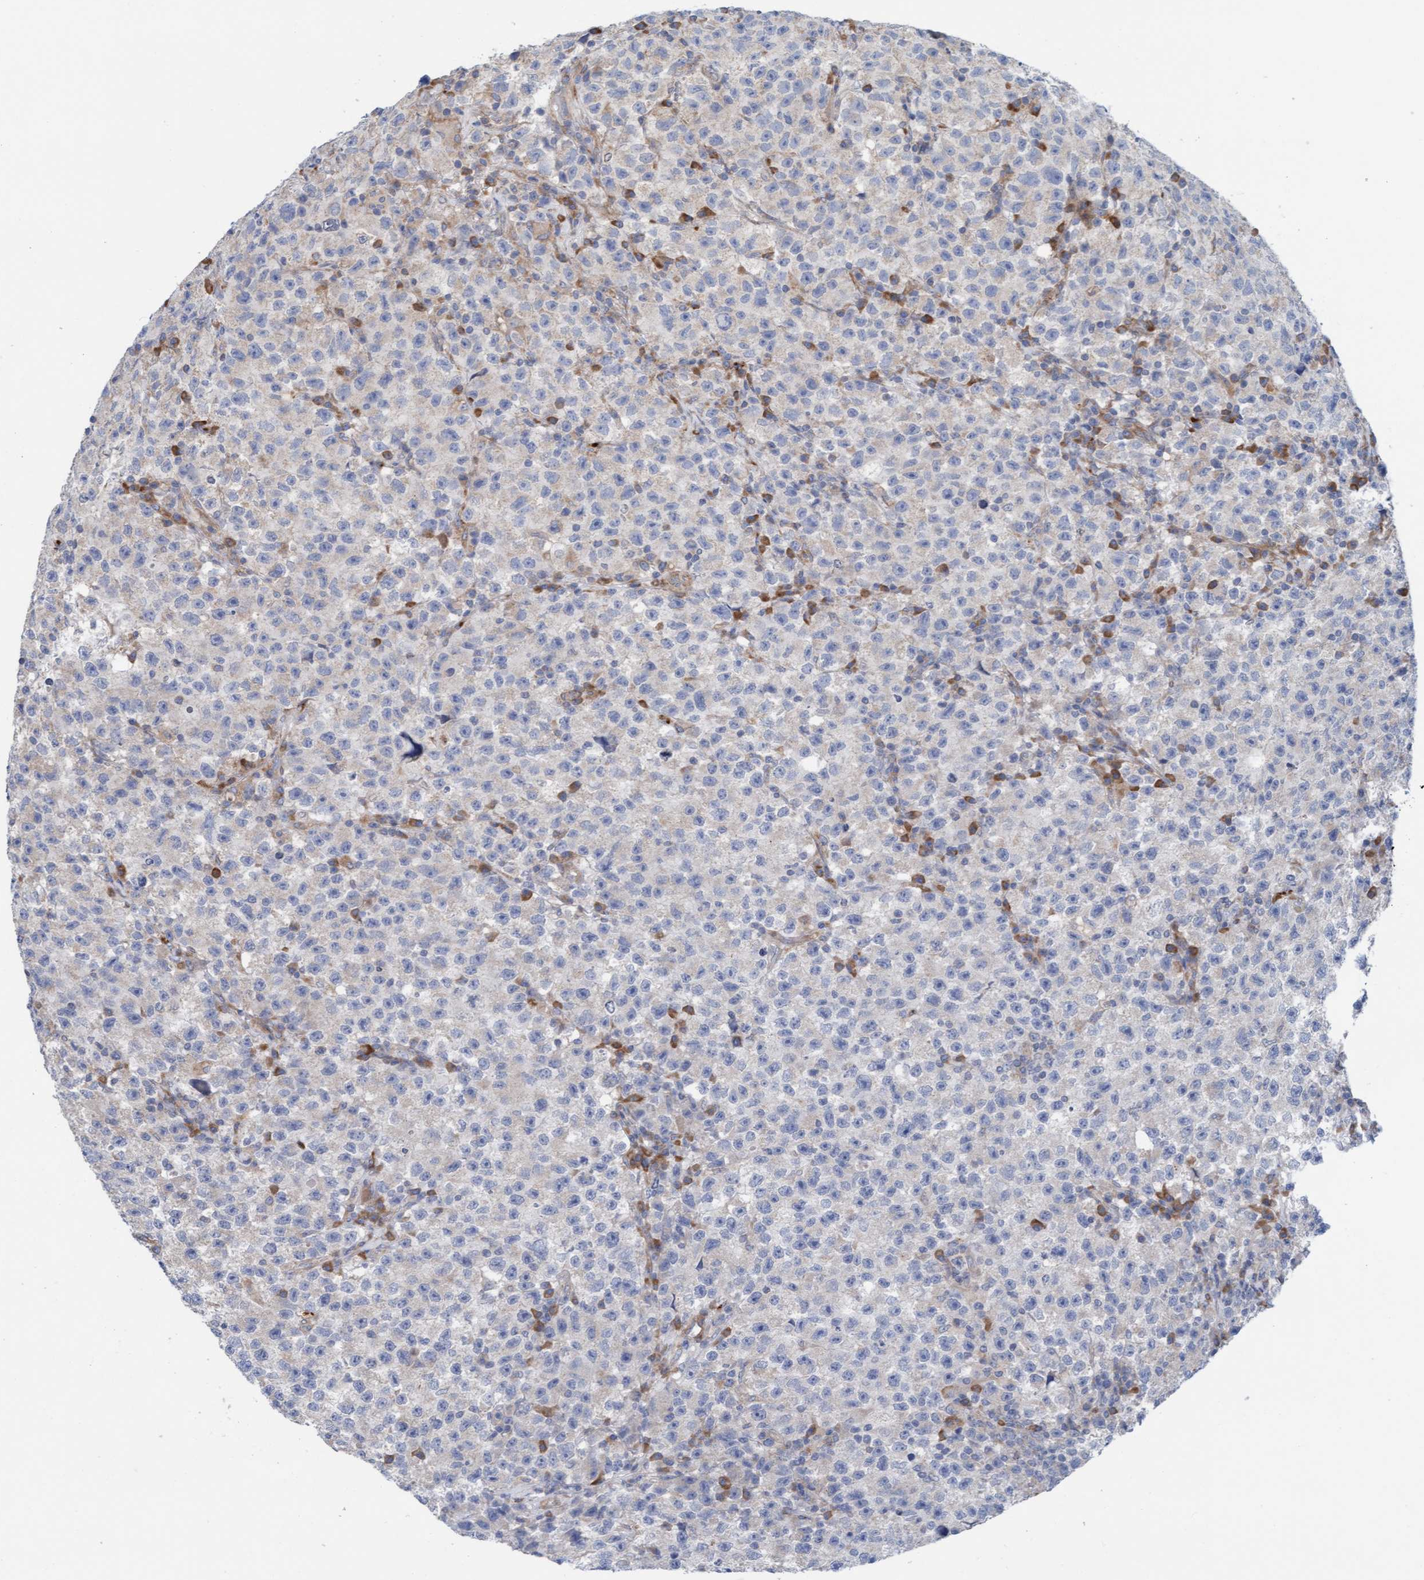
{"staining": {"intensity": "negative", "quantity": "none", "location": "none"}, "tissue": "testis cancer", "cell_type": "Tumor cells", "image_type": "cancer", "snomed": [{"axis": "morphology", "description": "Seminoma, NOS"}, {"axis": "topography", "description": "Testis"}], "caption": "Tumor cells show no significant protein positivity in testis cancer (seminoma).", "gene": "CDK5RAP3", "patient": {"sex": "male", "age": 22}}